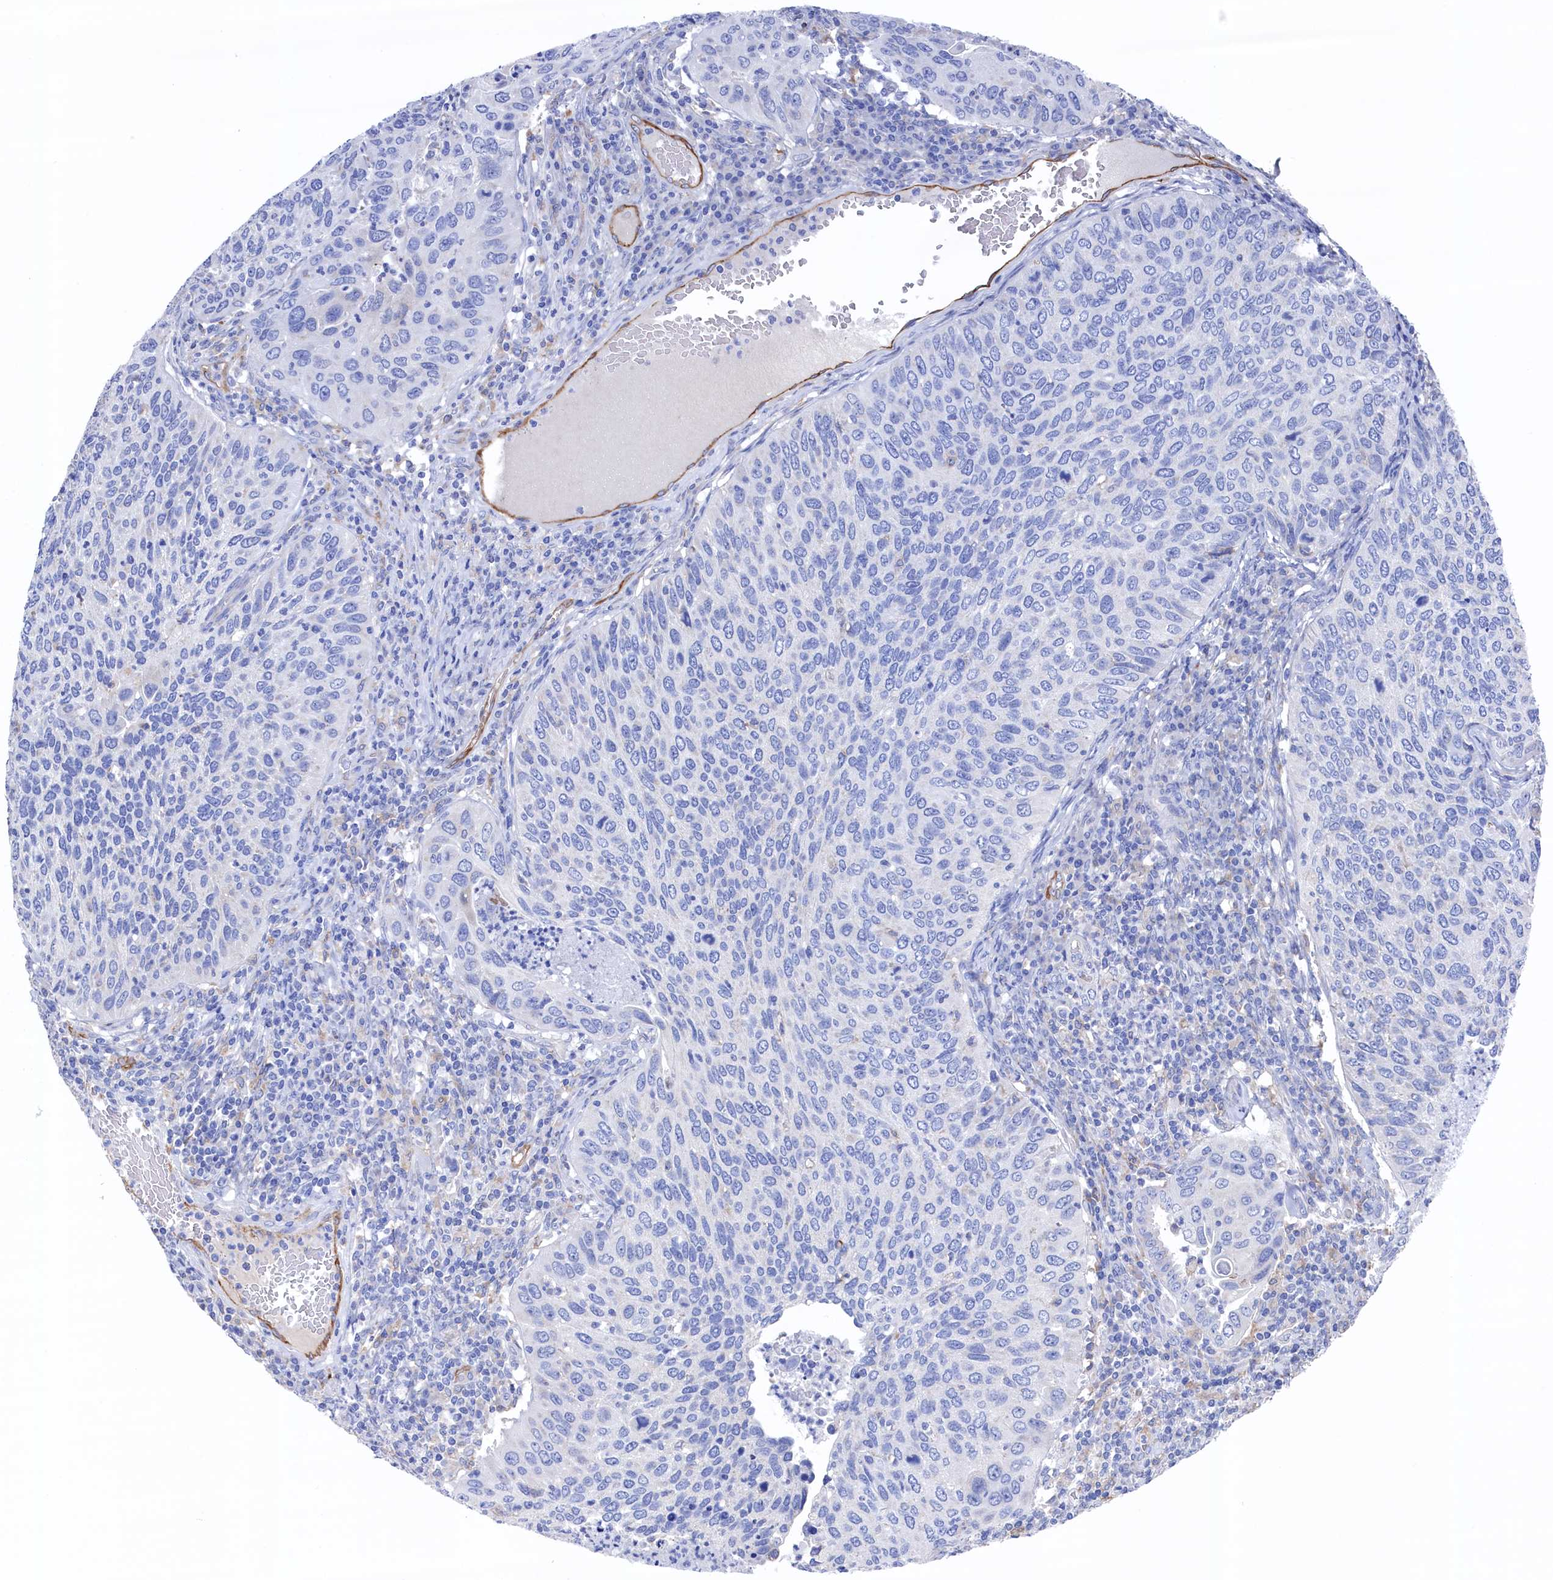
{"staining": {"intensity": "negative", "quantity": "none", "location": "none"}, "tissue": "cervical cancer", "cell_type": "Tumor cells", "image_type": "cancer", "snomed": [{"axis": "morphology", "description": "Squamous cell carcinoma, NOS"}, {"axis": "topography", "description": "Cervix"}], "caption": "A photomicrograph of cervical squamous cell carcinoma stained for a protein shows no brown staining in tumor cells. (DAB immunohistochemistry with hematoxylin counter stain).", "gene": "C12orf73", "patient": {"sex": "female", "age": 38}}